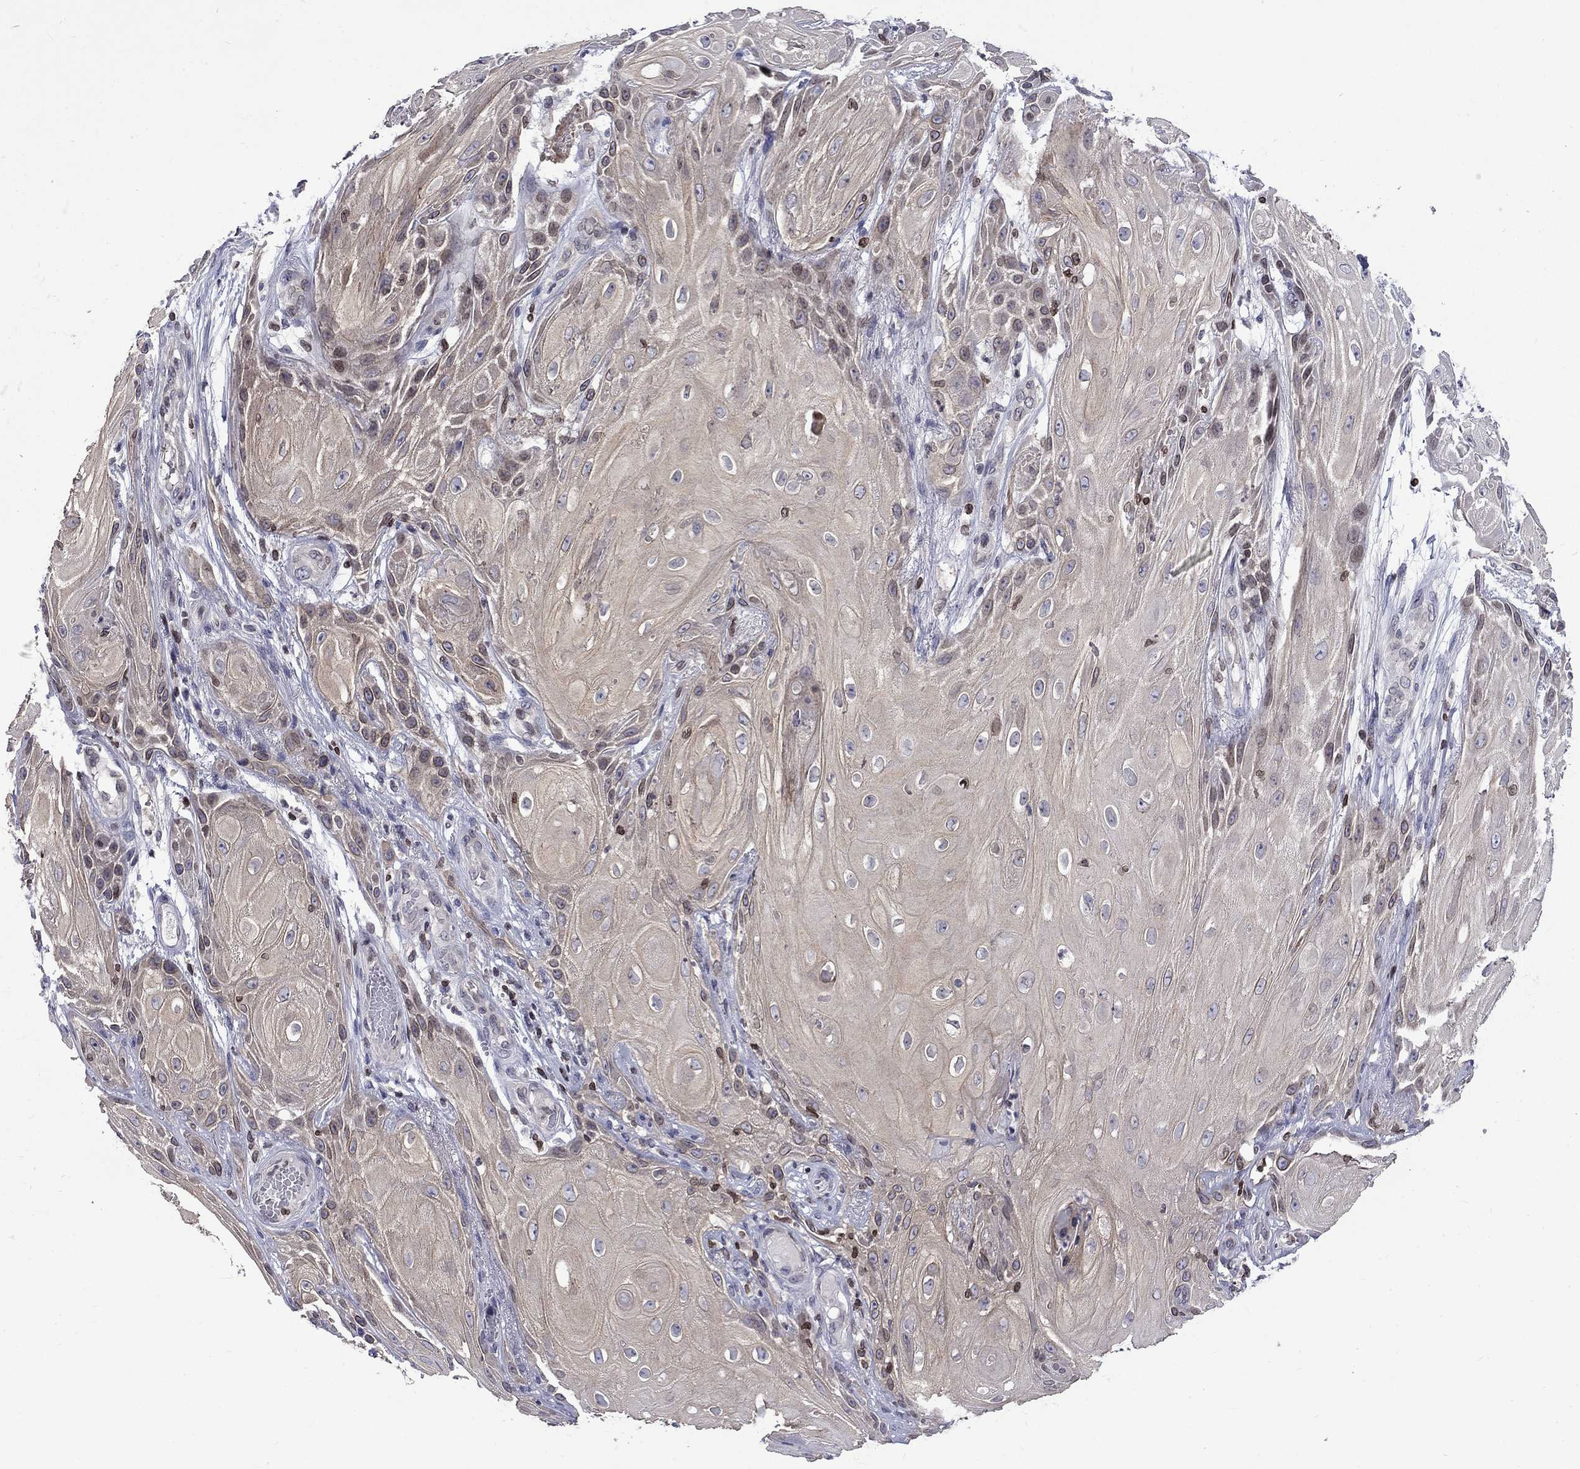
{"staining": {"intensity": "negative", "quantity": "none", "location": "none"}, "tissue": "skin cancer", "cell_type": "Tumor cells", "image_type": "cancer", "snomed": [{"axis": "morphology", "description": "Squamous cell carcinoma, NOS"}, {"axis": "topography", "description": "Skin"}], "caption": "Micrograph shows no protein expression in tumor cells of skin cancer (squamous cell carcinoma) tissue.", "gene": "SLA", "patient": {"sex": "male", "age": 62}}